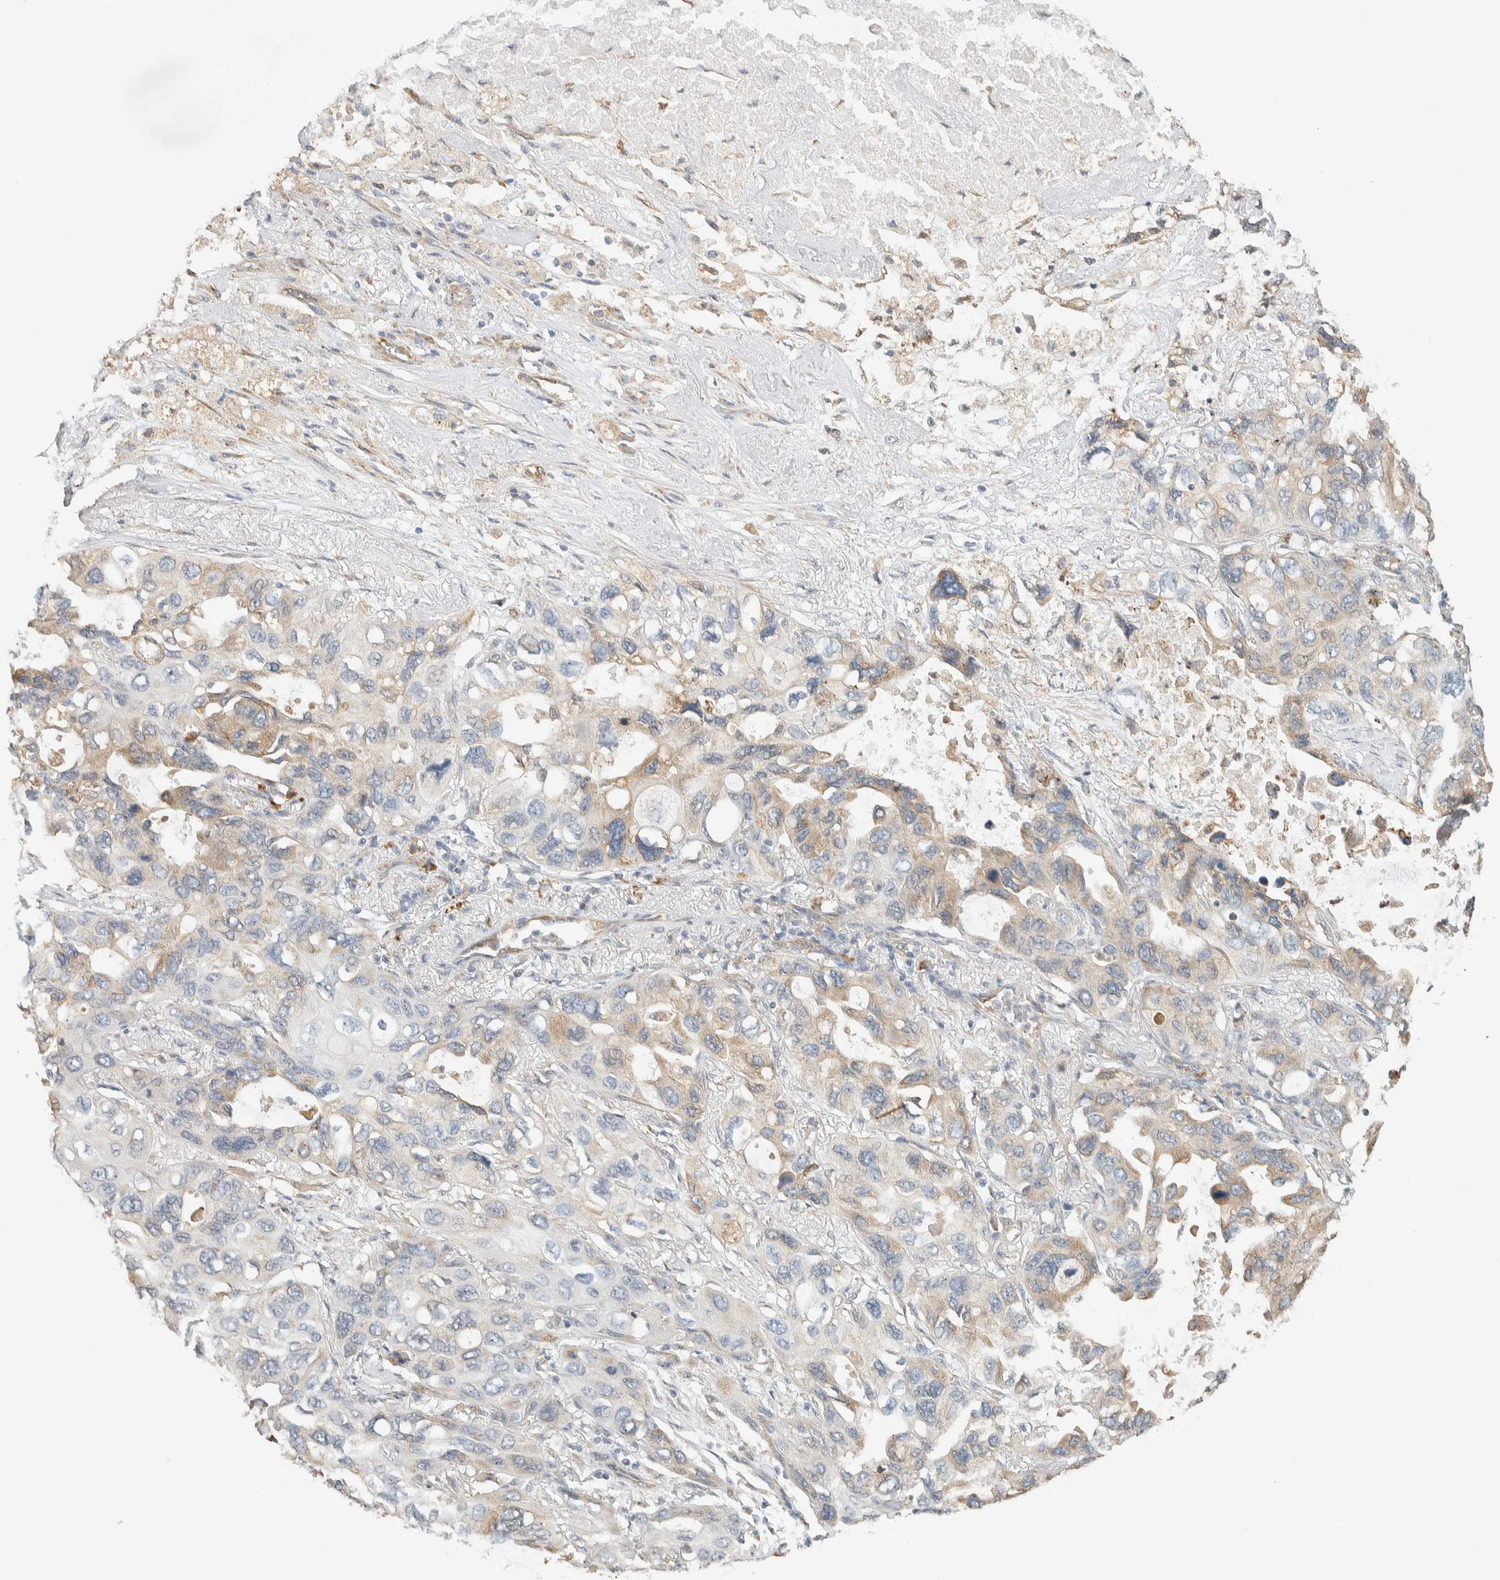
{"staining": {"intensity": "weak", "quantity": "25%-75%", "location": "cytoplasmic/membranous"}, "tissue": "lung cancer", "cell_type": "Tumor cells", "image_type": "cancer", "snomed": [{"axis": "morphology", "description": "Squamous cell carcinoma, NOS"}, {"axis": "topography", "description": "Lung"}], "caption": "Lung squamous cell carcinoma tissue shows weak cytoplasmic/membranous staining in about 25%-75% of tumor cells Ihc stains the protein of interest in brown and the nuclei are stained blue.", "gene": "KLHL40", "patient": {"sex": "female", "age": 73}}